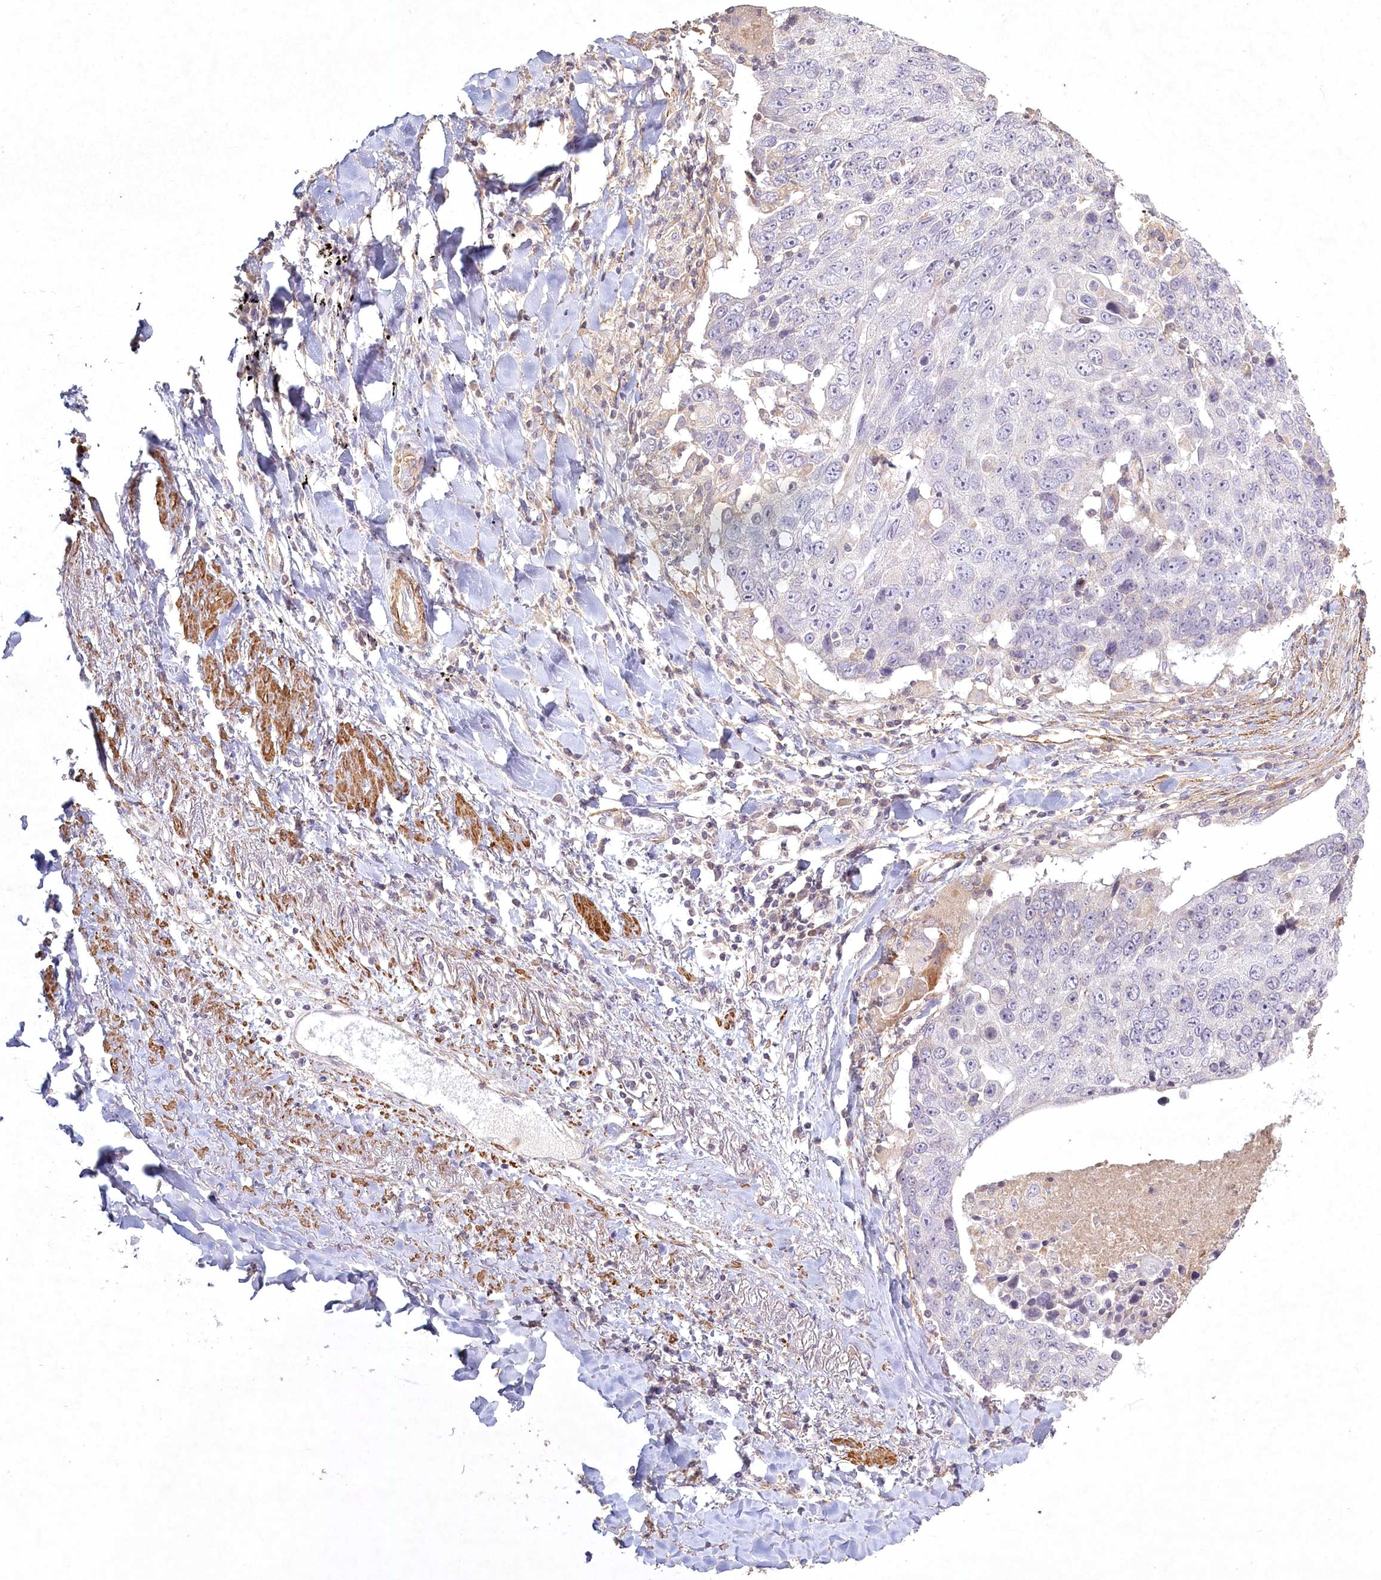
{"staining": {"intensity": "negative", "quantity": "none", "location": "none"}, "tissue": "lung cancer", "cell_type": "Tumor cells", "image_type": "cancer", "snomed": [{"axis": "morphology", "description": "Squamous cell carcinoma, NOS"}, {"axis": "topography", "description": "Lung"}], "caption": "Squamous cell carcinoma (lung) stained for a protein using IHC displays no staining tumor cells.", "gene": "INPP4B", "patient": {"sex": "male", "age": 66}}